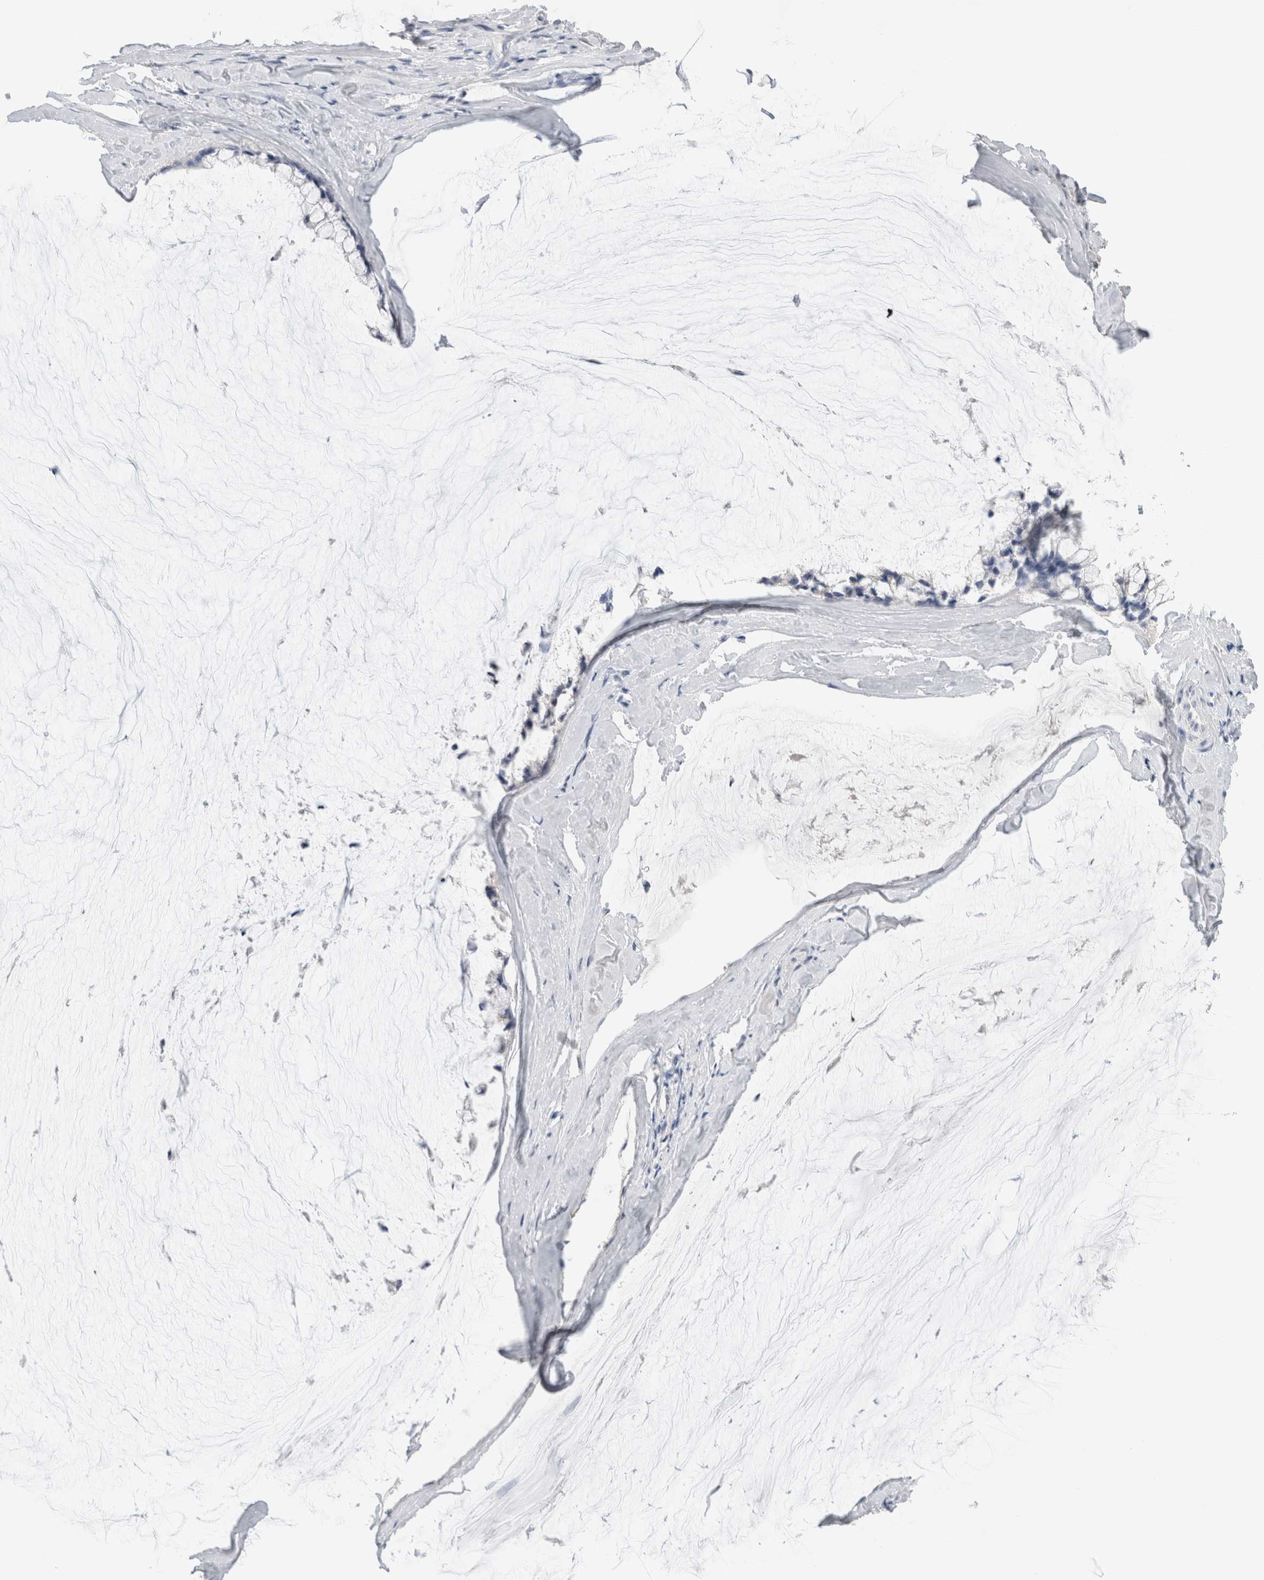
{"staining": {"intensity": "negative", "quantity": "none", "location": "none"}, "tissue": "ovarian cancer", "cell_type": "Tumor cells", "image_type": "cancer", "snomed": [{"axis": "morphology", "description": "Cystadenocarcinoma, mucinous, NOS"}, {"axis": "topography", "description": "Ovary"}], "caption": "Immunohistochemistry histopathology image of neoplastic tissue: ovarian mucinous cystadenocarcinoma stained with DAB (3,3'-diaminobenzidine) reveals no significant protein staining in tumor cells.", "gene": "LAMP3", "patient": {"sex": "female", "age": 39}}